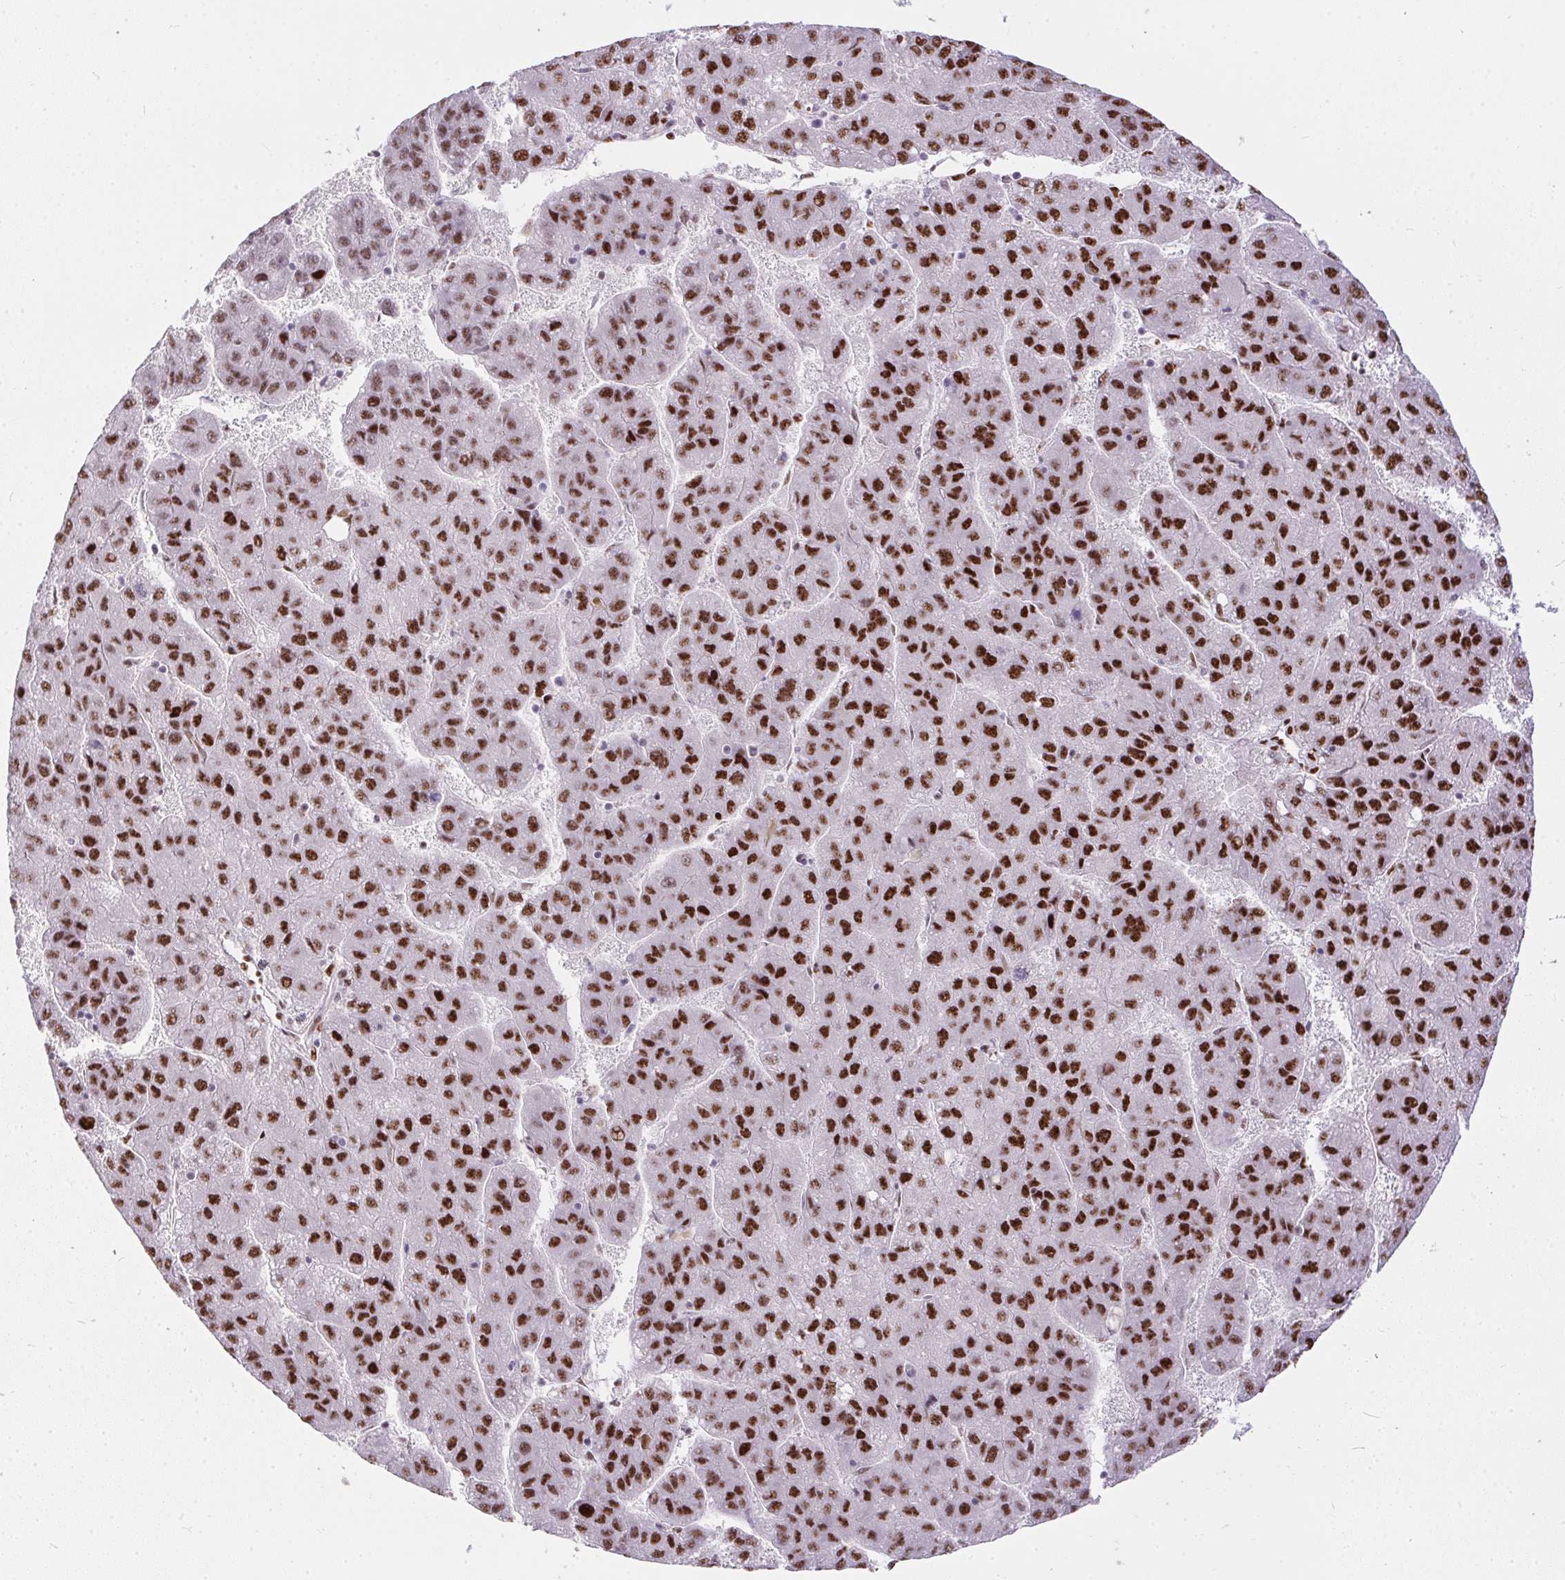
{"staining": {"intensity": "strong", "quantity": ">75%", "location": "nuclear"}, "tissue": "liver cancer", "cell_type": "Tumor cells", "image_type": "cancer", "snomed": [{"axis": "morphology", "description": "Carcinoma, Hepatocellular, NOS"}, {"axis": "topography", "description": "Liver"}], "caption": "Protein staining demonstrates strong nuclear positivity in about >75% of tumor cells in liver cancer.", "gene": "PAGE3", "patient": {"sex": "female", "age": 82}}